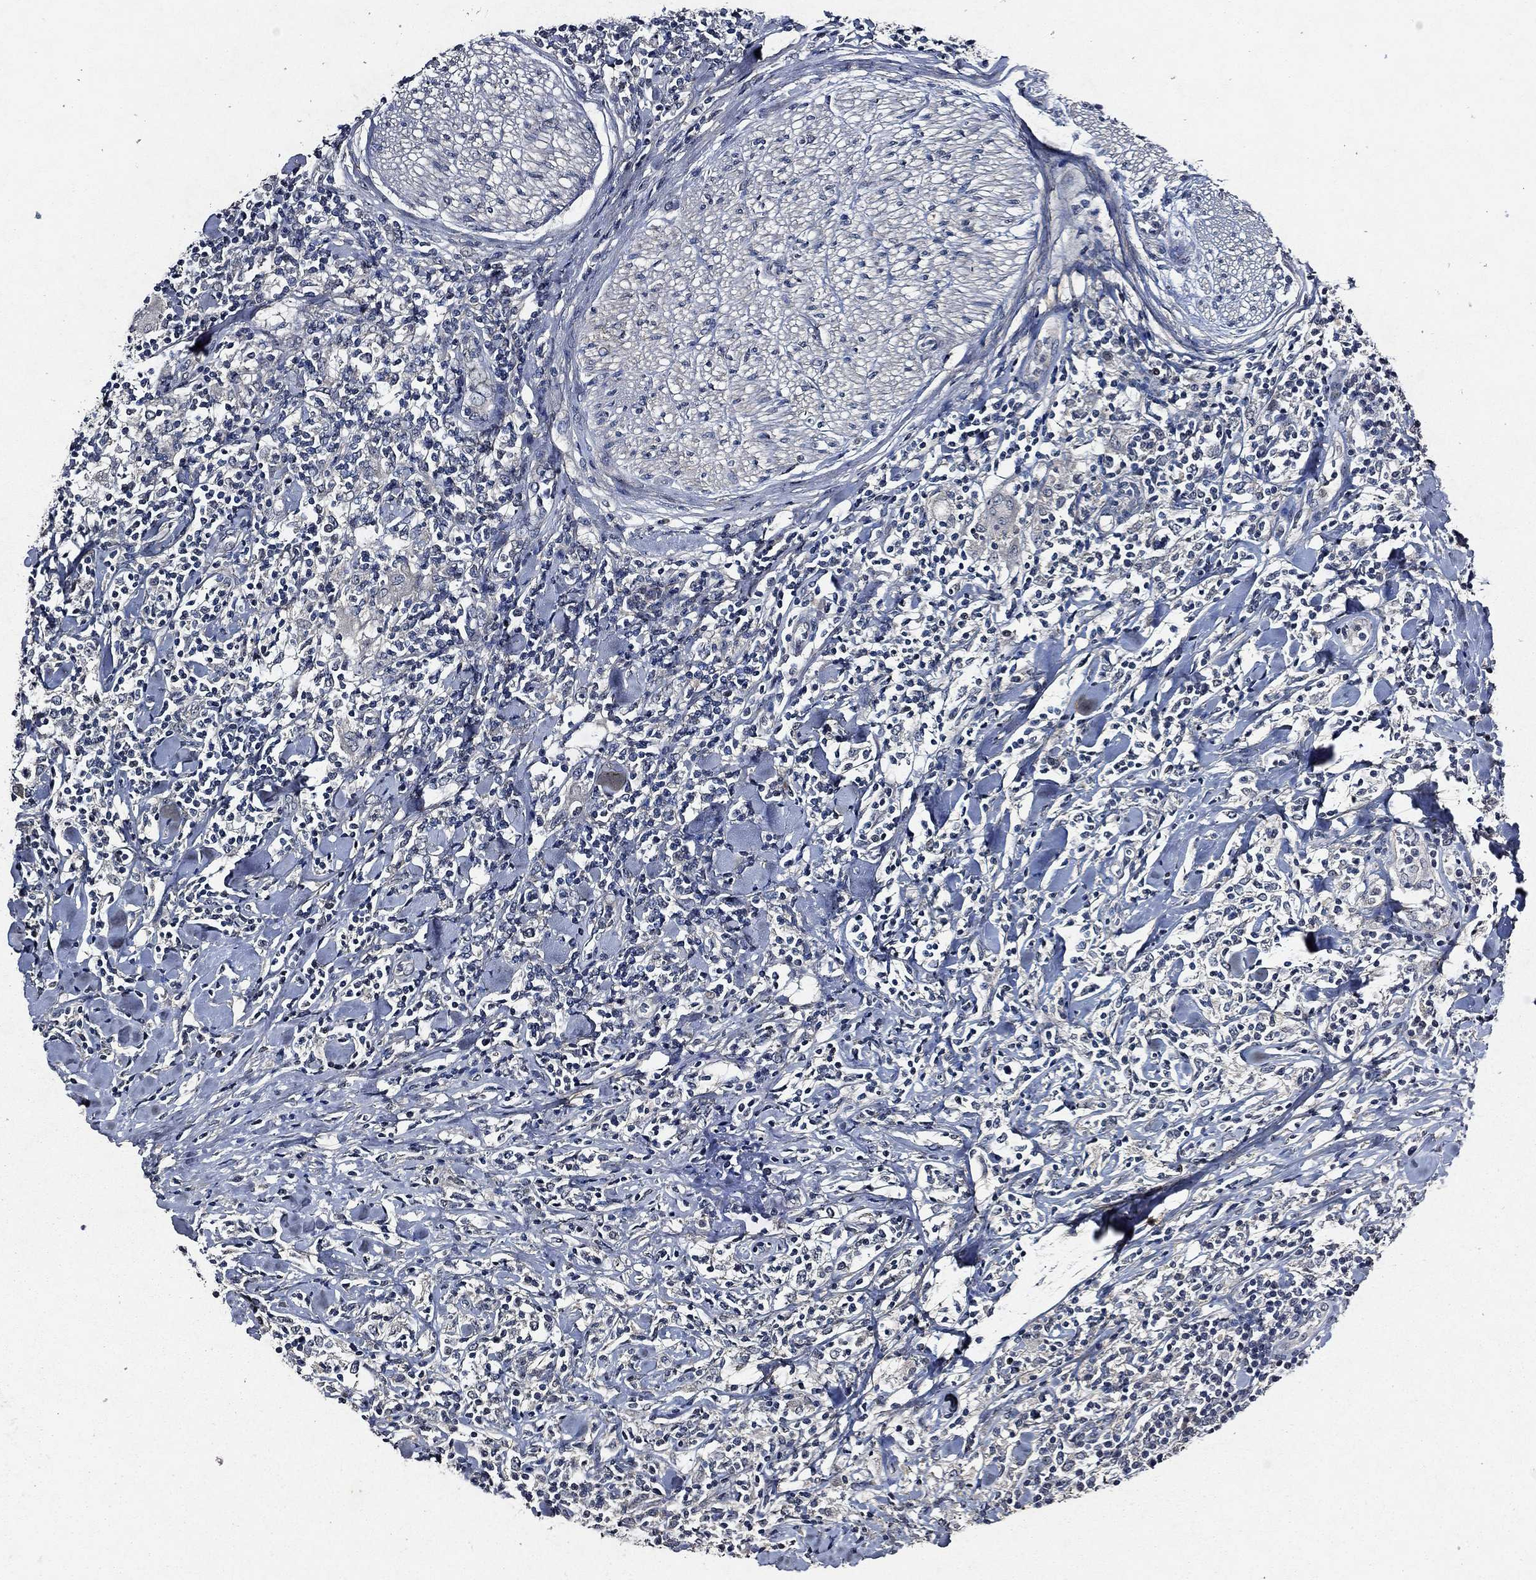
{"staining": {"intensity": "negative", "quantity": "none", "location": "none"}, "tissue": "lymphoma", "cell_type": "Tumor cells", "image_type": "cancer", "snomed": [{"axis": "morphology", "description": "Malignant lymphoma, non-Hodgkin's type, High grade"}, {"axis": "topography", "description": "Lymph node"}], "caption": "IHC of human lymphoma reveals no positivity in tumor cells. (Immunohistochemistry (ihc), brightfield microscopy, high magnification).", "gene": "ESR2", "patient": {"sex": "female", "age": 84}}